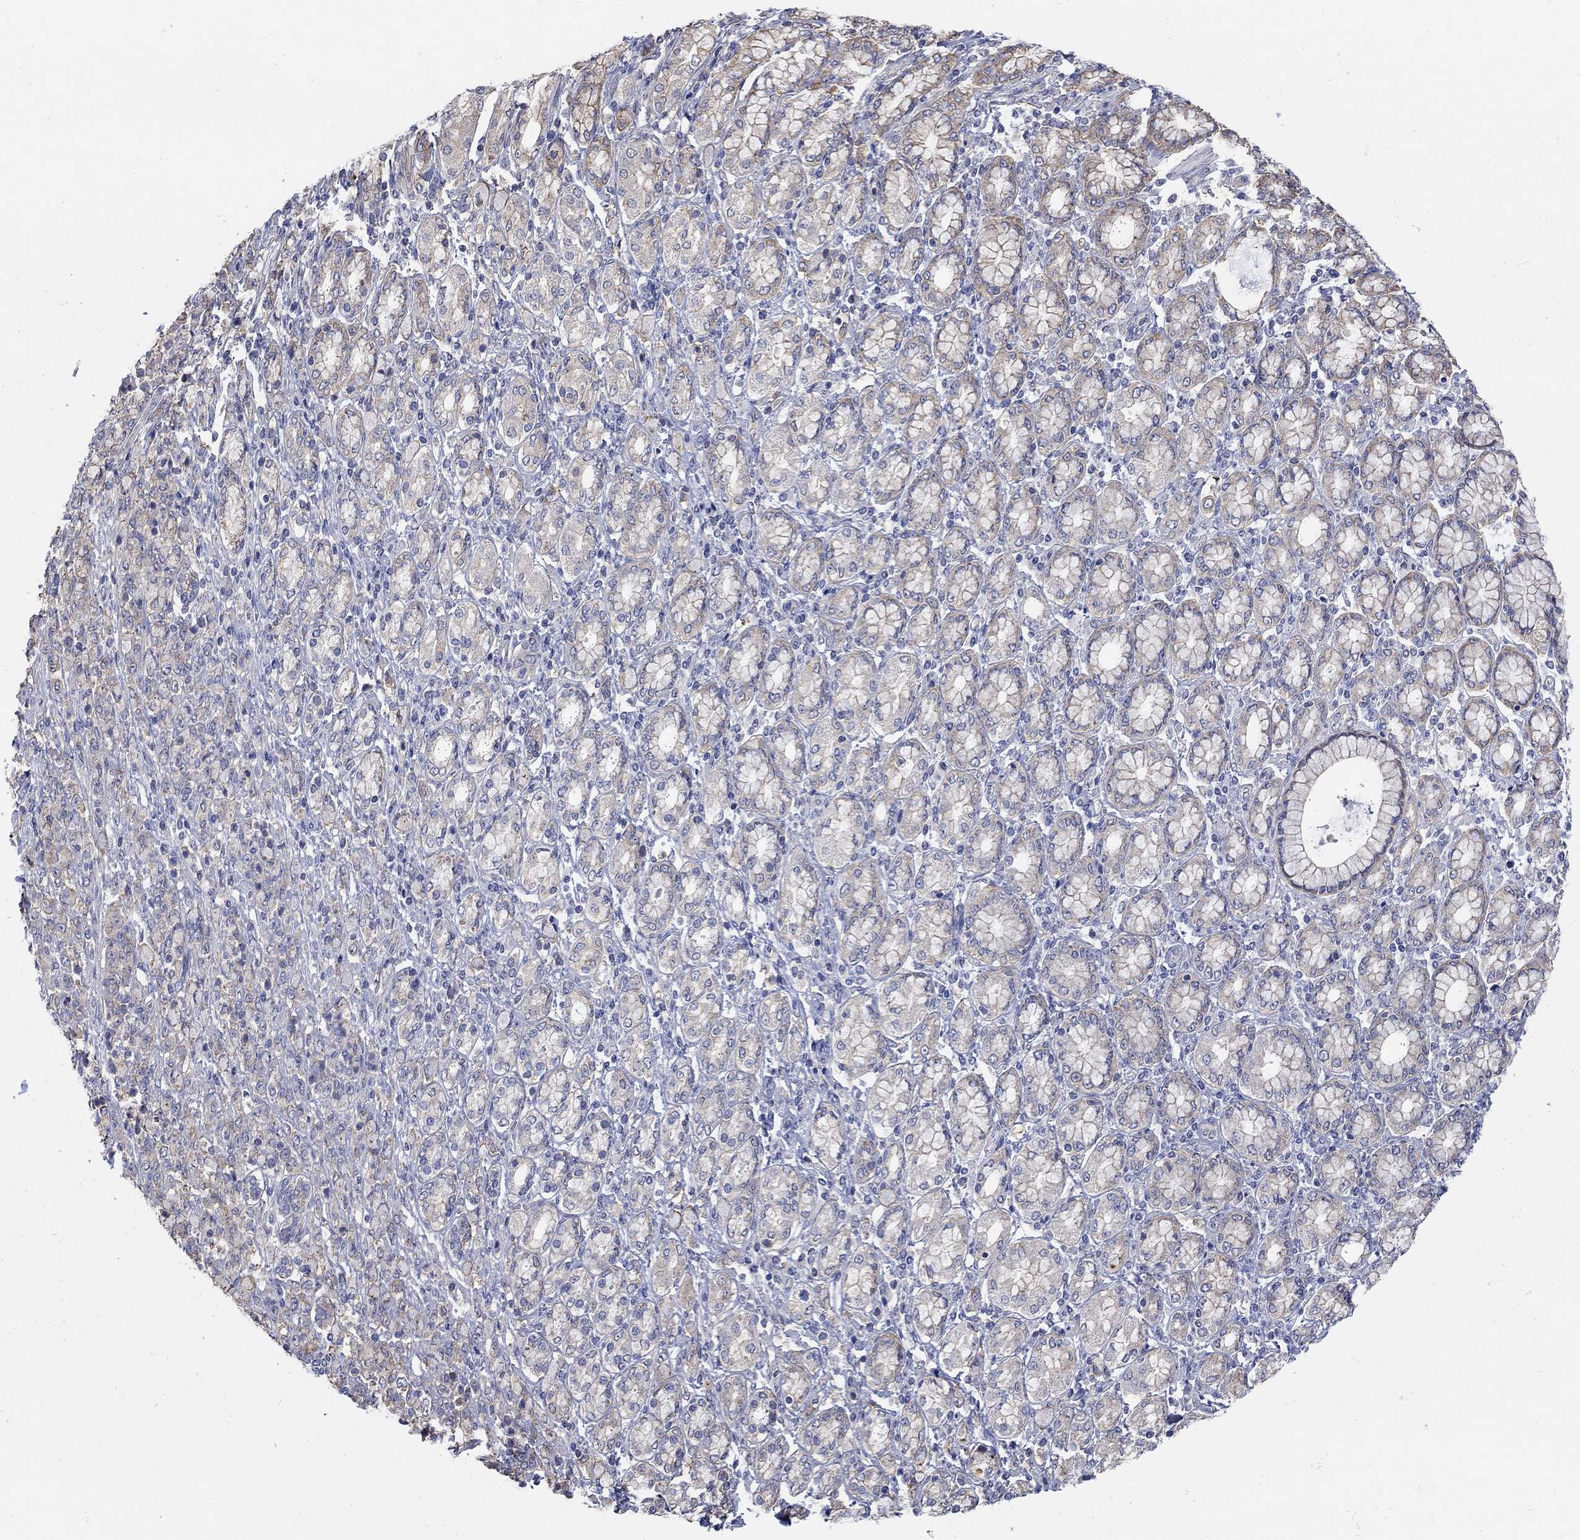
{"staining": {"intensity": "weak", "quantity": "<25%", "location": "cytoplasmic/membranous"}, "tissue": "stomach cancer", "cell_type": "Tumor cells", "image_type": "cancer", "snomed": [{"axis": "morphology", "description": "Normal tissue, NOS"}, {"axis": "morphology", "description": "Adenocarcinoma, NOS"}, {"axis": "topography", "description": "Stomach"}], "caption": "Immunohistochemical staining of stomach cancer shows no significant expression in tumor cells.", "gene": "TEKT3", "patient": {"sex": "female", "age": 79}}